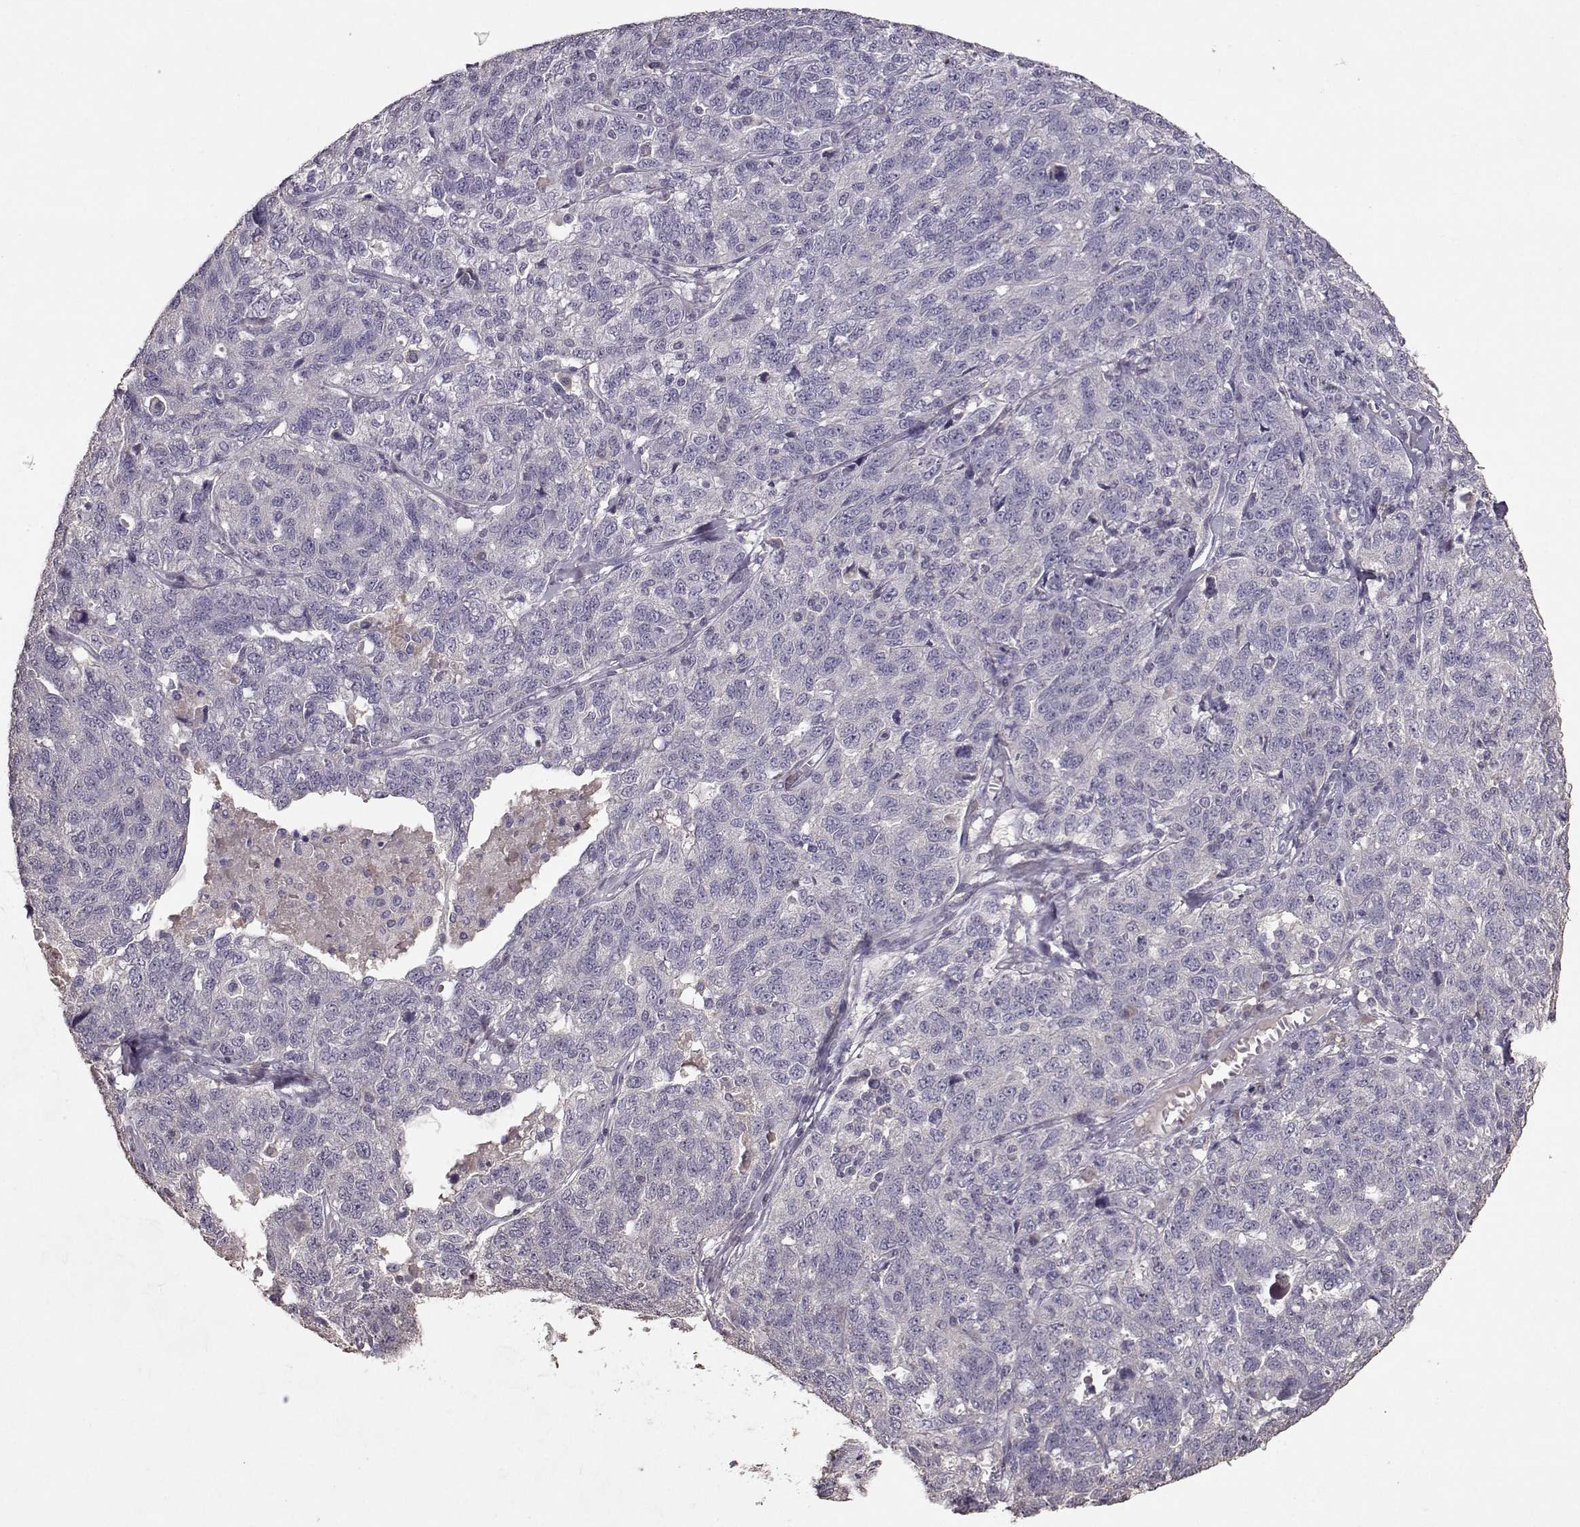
{"staining": {"intensity": "negative", "quantity": "none", "location": "none"}, "tissue": "ovarian cancer", "cell_type": "Tumor cells", "image_type": "cancer", "snomed": [{"axis": "morphology", "description": "Cystadenocarcinoma, serous, NOS"}, {"axis": "topography", "description": "Ovary"}], "caption": "DAB immunohistochemical staining of ovarian cancer (serous cystadenocarcinoma) demonstrates no significant positivity in tumor cells.", "gene": "PMCH", "patient": {"sex": "female", "age": 71}}